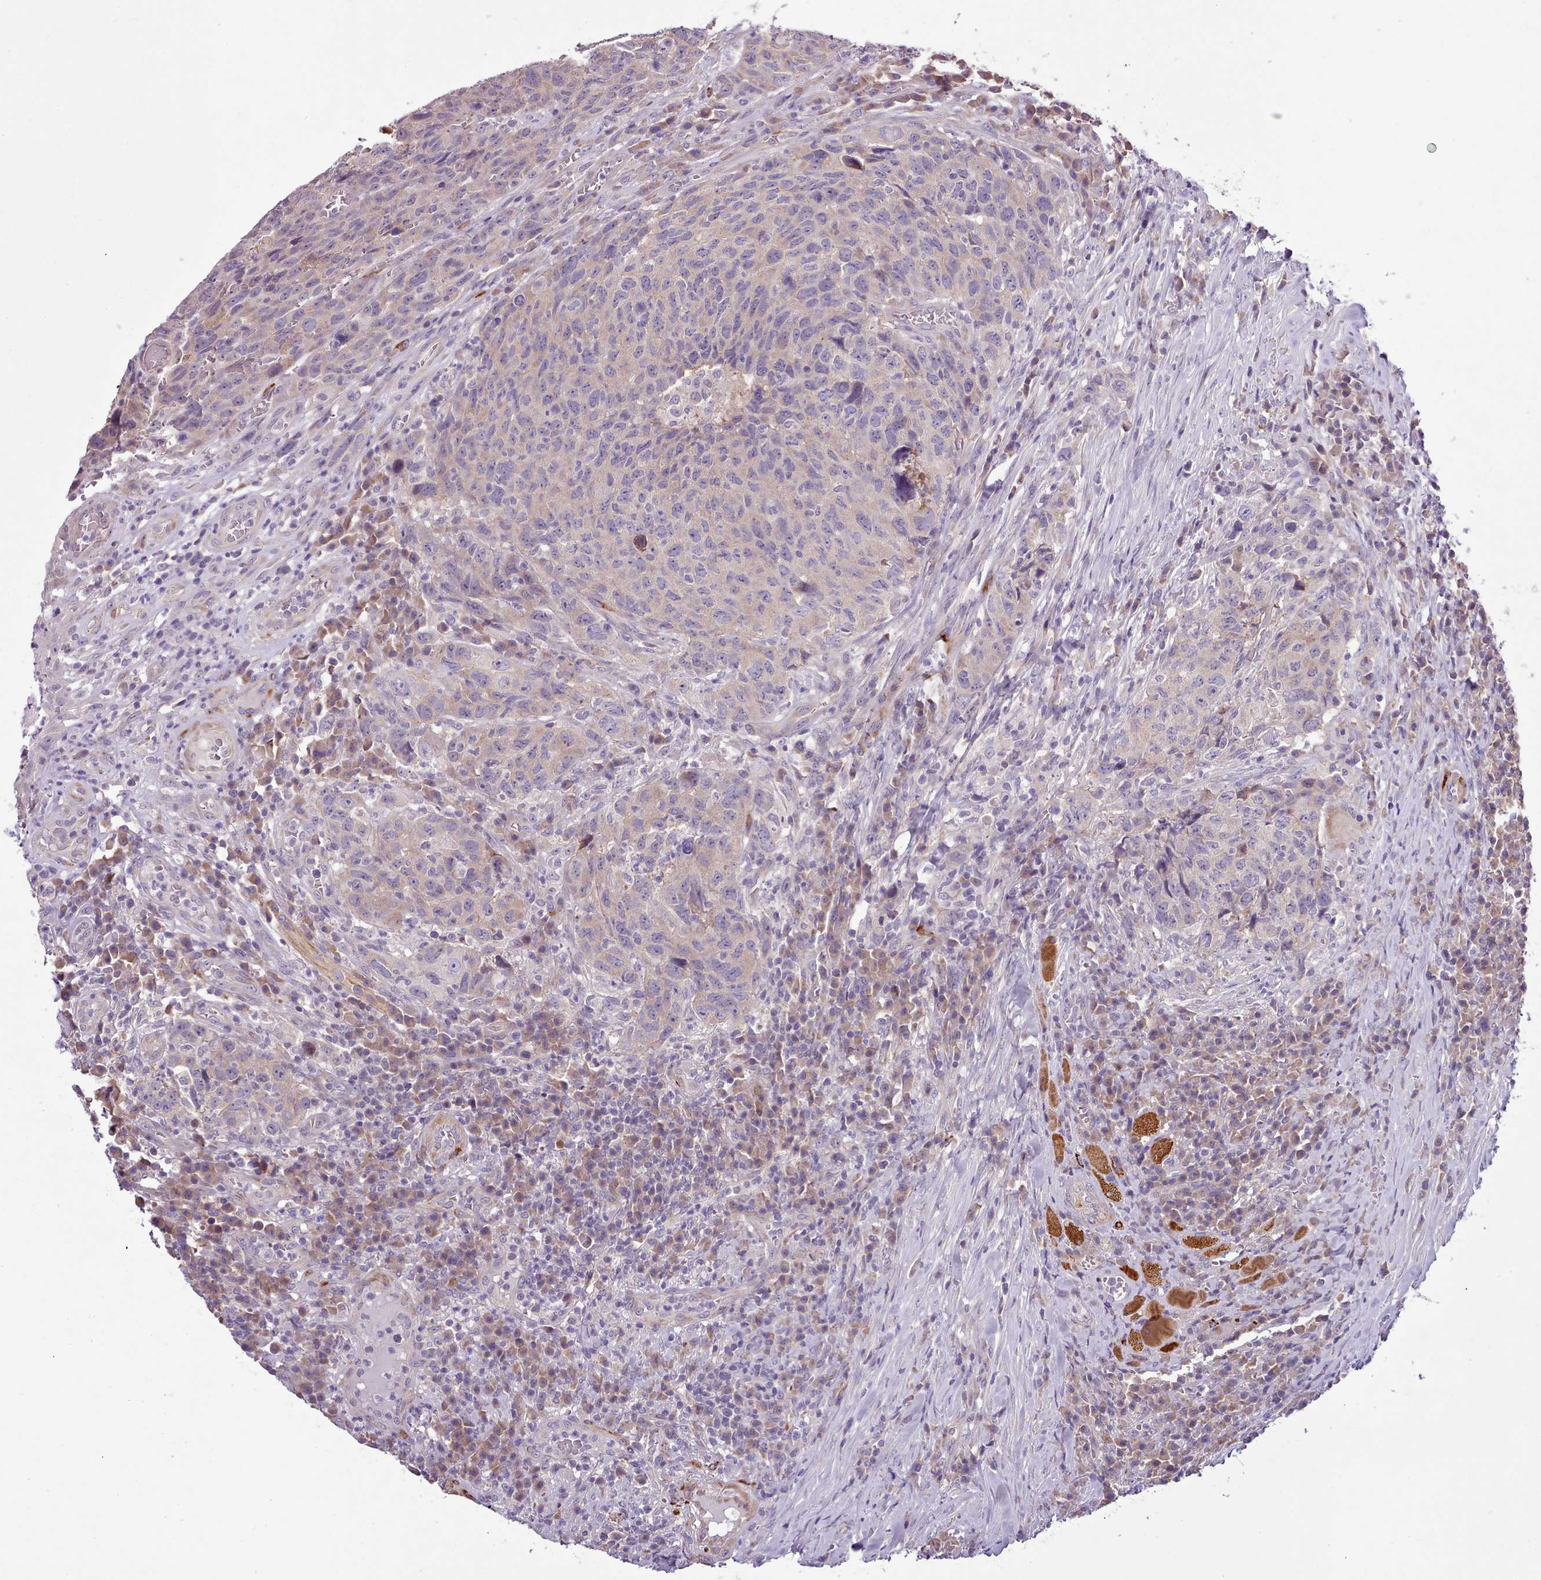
{"staining": {"intensity": "negative", "quantity": "none", "location": "none"}, "tissue": "head and neck cancer", "cell_type": "Tumor cells", "image_type": "cancer", "snomed": [{"axis": "morphology", "description": "Squamous cell carcinoma, NOS"}, {"axis": "topography", "description": "Head-Neck"}], "caption": "Tumor cells are negative for brown protein staining in squamous cell carcinoma (head and neck).", "gene": "SETX", "patient": {"sex": "male", "age": 66}}